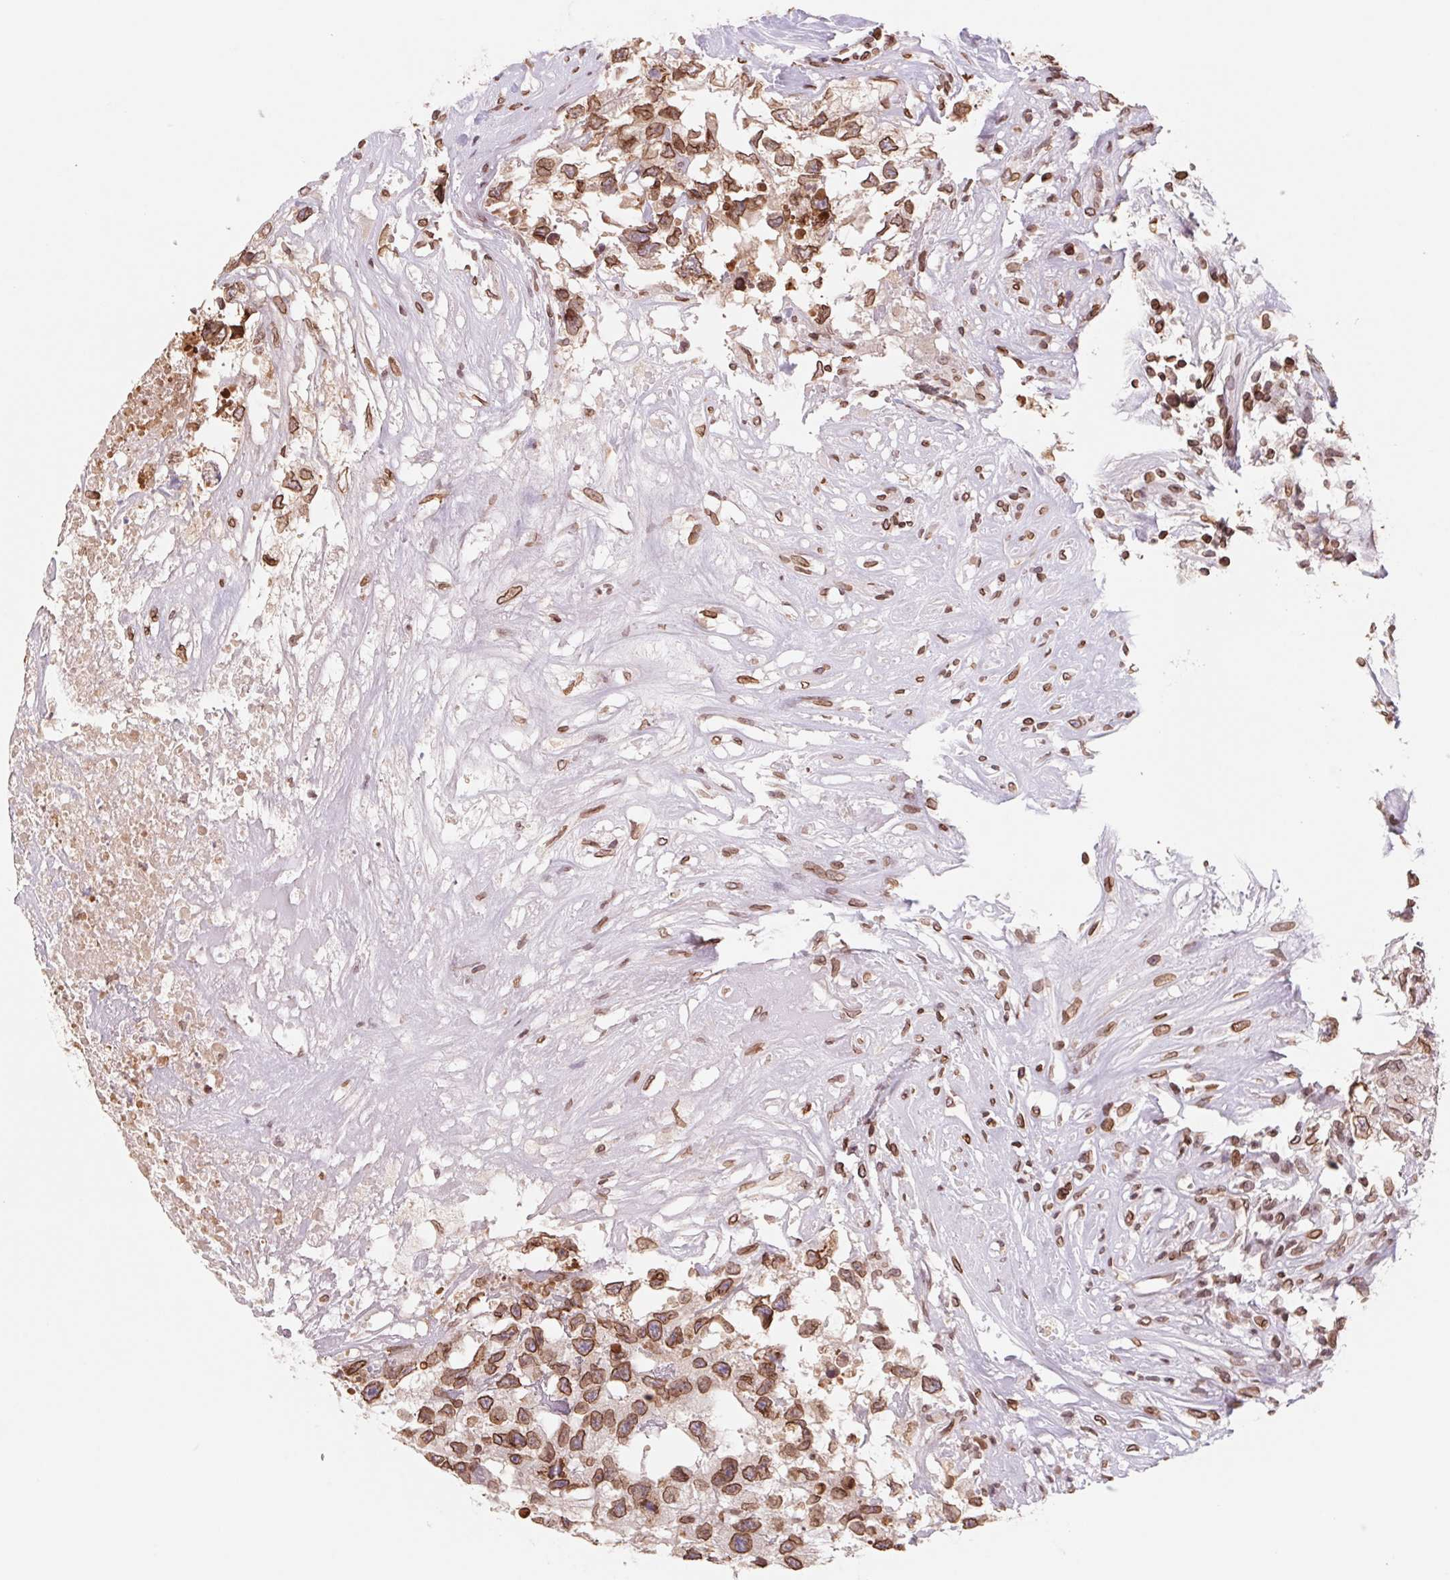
{"staining": {"intensity": "strong", "quantity": ">75%", "location": "cytoplasmic/membranous,nuclear"}, "tissue": "testis cancer", "cell_type": "Tumor cells", "image_type": "cancer", "snomed": [{"axis": "morphology", "description": "Carcinoma, Embryonal, NOS"}, {"axis": "topography", "description": "Testis"}], "caption": "High-magnification brightfield microscopy of testis cancer (embryonal carcinoma) stained with DAB (brown) and counterstained with hematoxylin (blue). tumor cells exhibit strong cytoplasmic/membranous and nuclear staining is seen in approximately>75% of cells. (DAB IHC, brown staining for protein, blue staining for nuclei).", "gene": "LMNB2", "patient": {"sex": "male", "age": 83}}